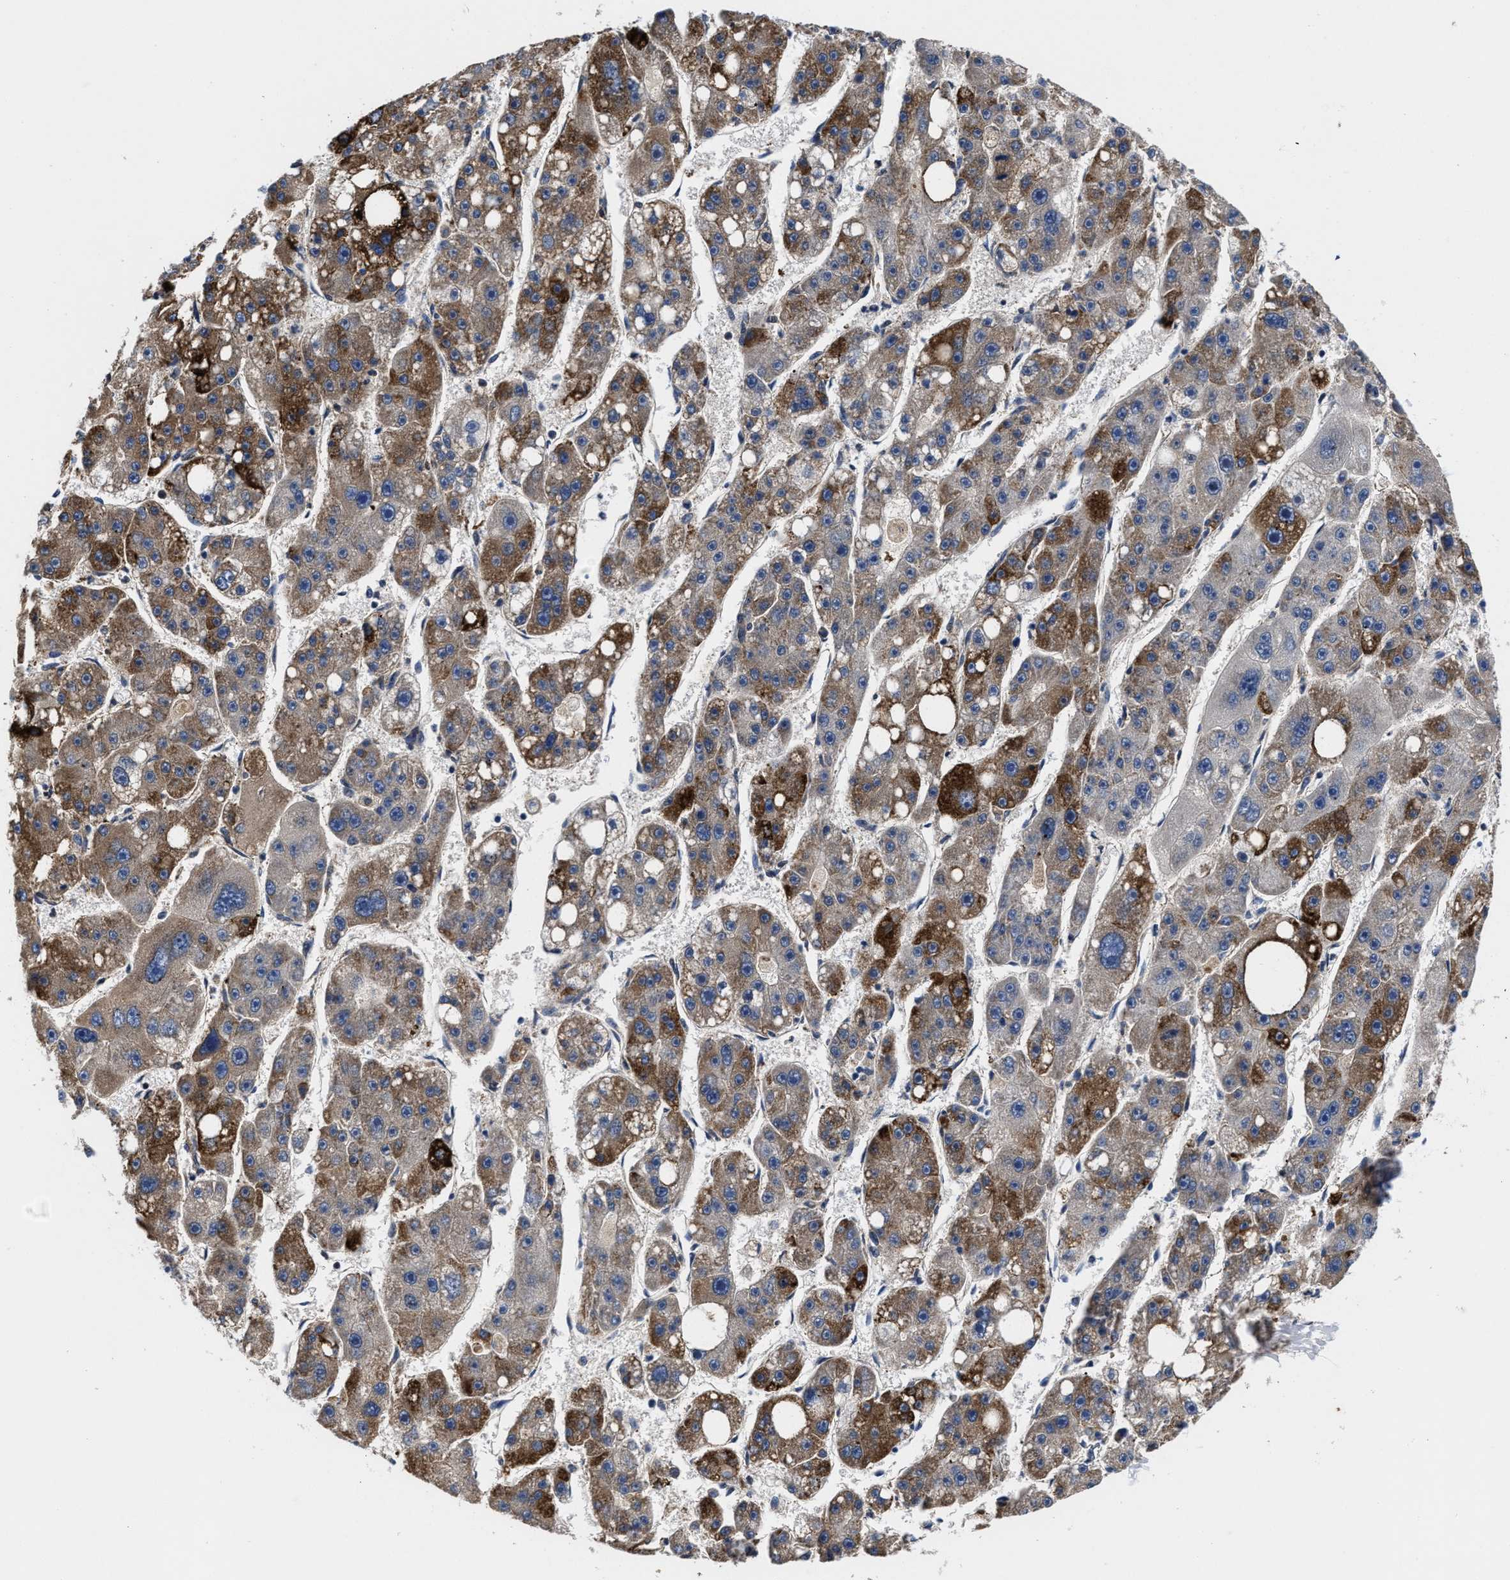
{"staining": {"intensity": "moderate", "quantity": ">75%", "location": "cytoplasmic/membranous"}, "tissue": "liver cancer", "cell_type": "Tumor cells", "image_type": "cancer", "snomed": [{"axis": "morphology", "description": "Carcinoma, Hepatocellular, NOS"}, {"axis": "topography", "description": "Liver"}], "caption": "Hepatocellular carcinoma (liver) stained with DAB immunohistochemistry (IHC) shows medium levels of moderate cytoplasmic/membranous staining in about >75% of tumor cells.", "gene": "SLC12A2", "patient": {"sex": "female", "age": 61}}